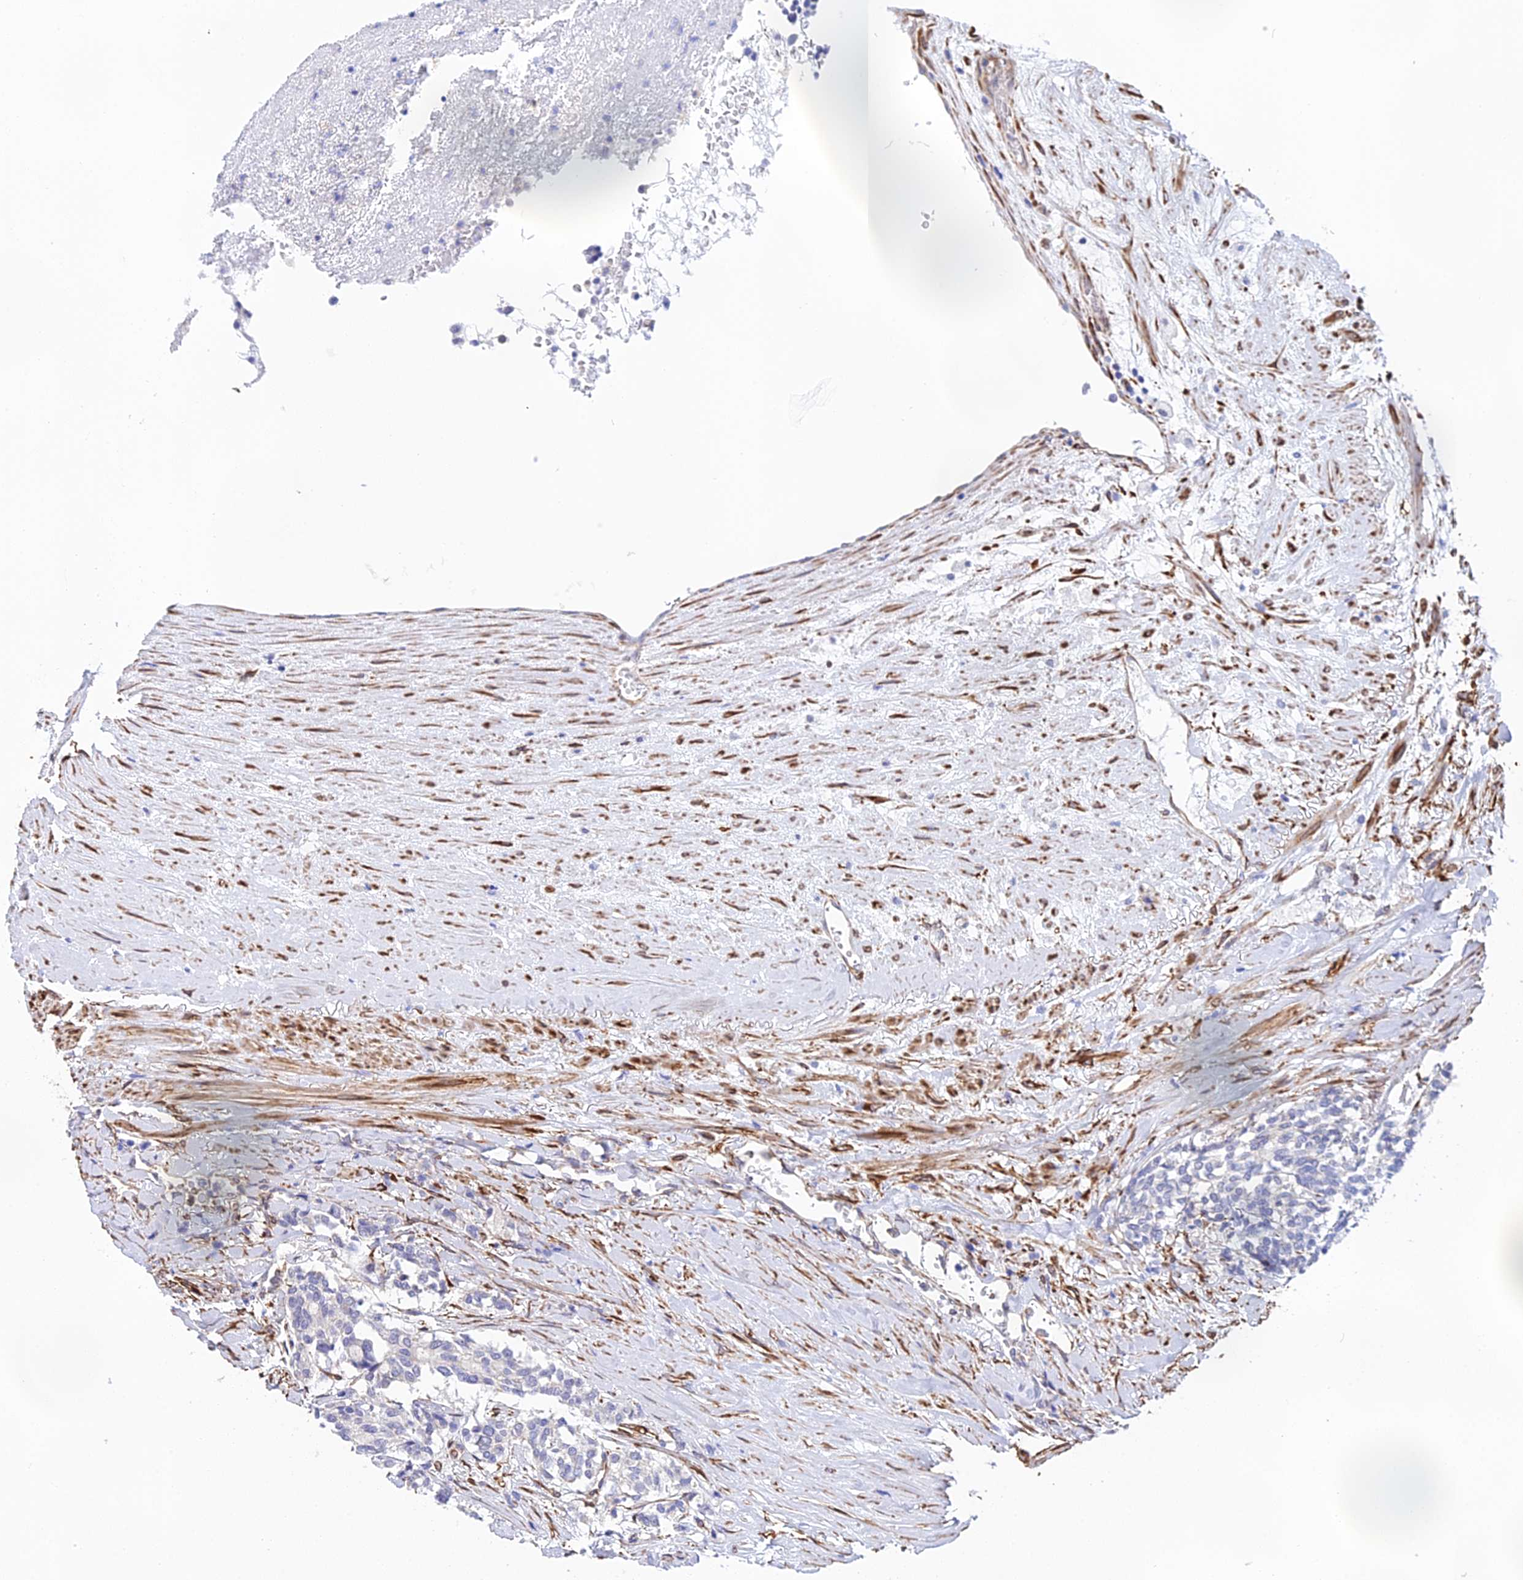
{"staining": {"intensity": "negative", "quantity": "none", "location": "none"}, "tissue": "carcinoid", "cell_type": "Tumor cells", "image_type": "cancer", "snomed": [{"axis": "morphology", "description": "Carcinoid, malignant, NOS"}, {"axis": "topography", "description": "Pancreas"}], "caption": "DAB (3,3'-diaminobenzidine) immunohistochemical staining of human carcinoid (malignant) displays no significant expression in tumor cells.", "gene": "MXRA7", "patient": {"sex": "female", "age": 54}}